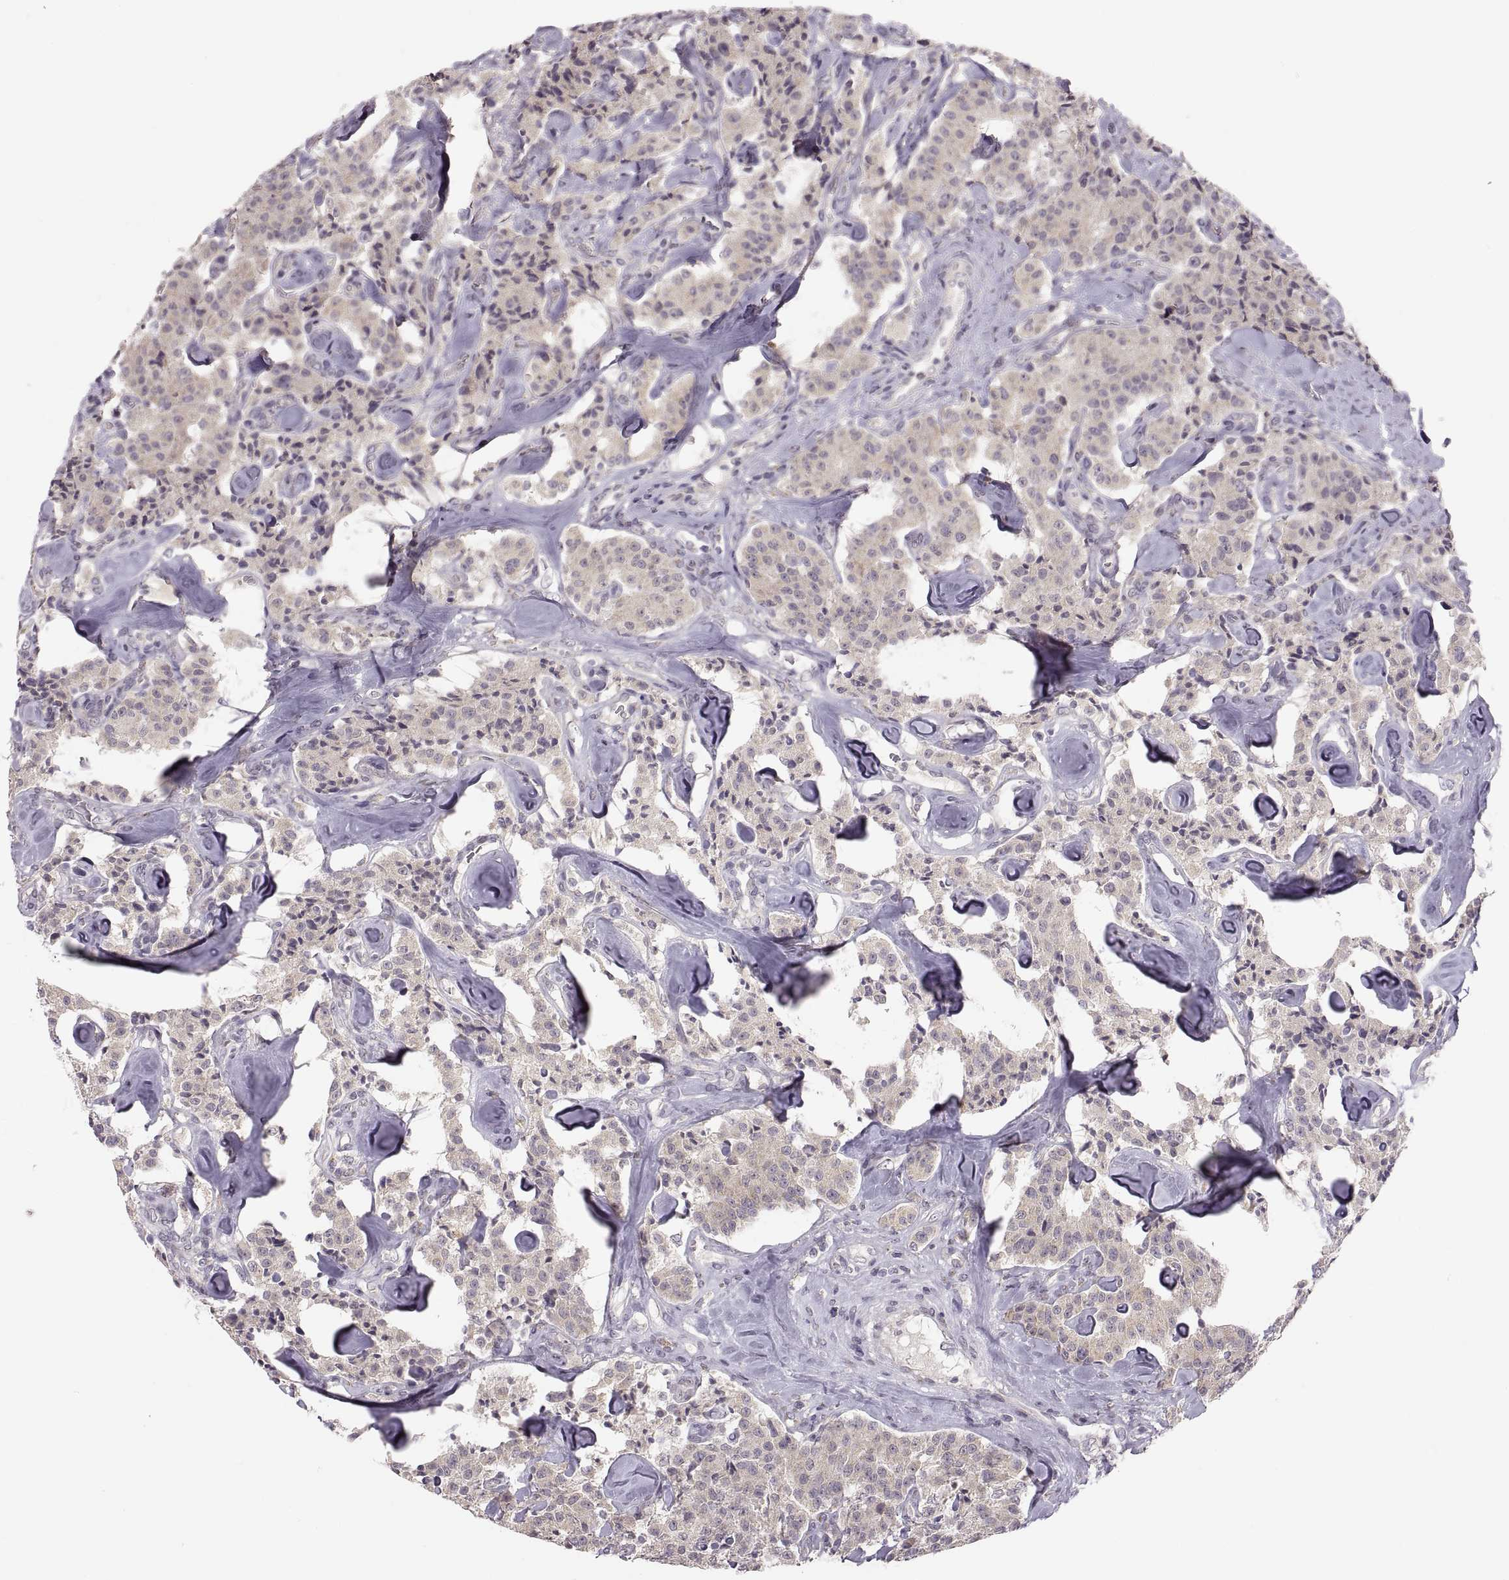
{"staining": {"intensity": "negative", "quantity": "none", "location": "none"}, "tissue": "carcinoid", "cell_type": "Tumor cells", "image_type": "cancer", "snomed": [{"axis": "morphology", "description": "Carcinoid, malignant, NOS"}, {"axis": "topography", "description": "Pancreas"}], "caption": "Tumor cells show no significant expression in carcinoid.", "gene": "HMGCR", "patient": {"sex": "male", "age": 41}}